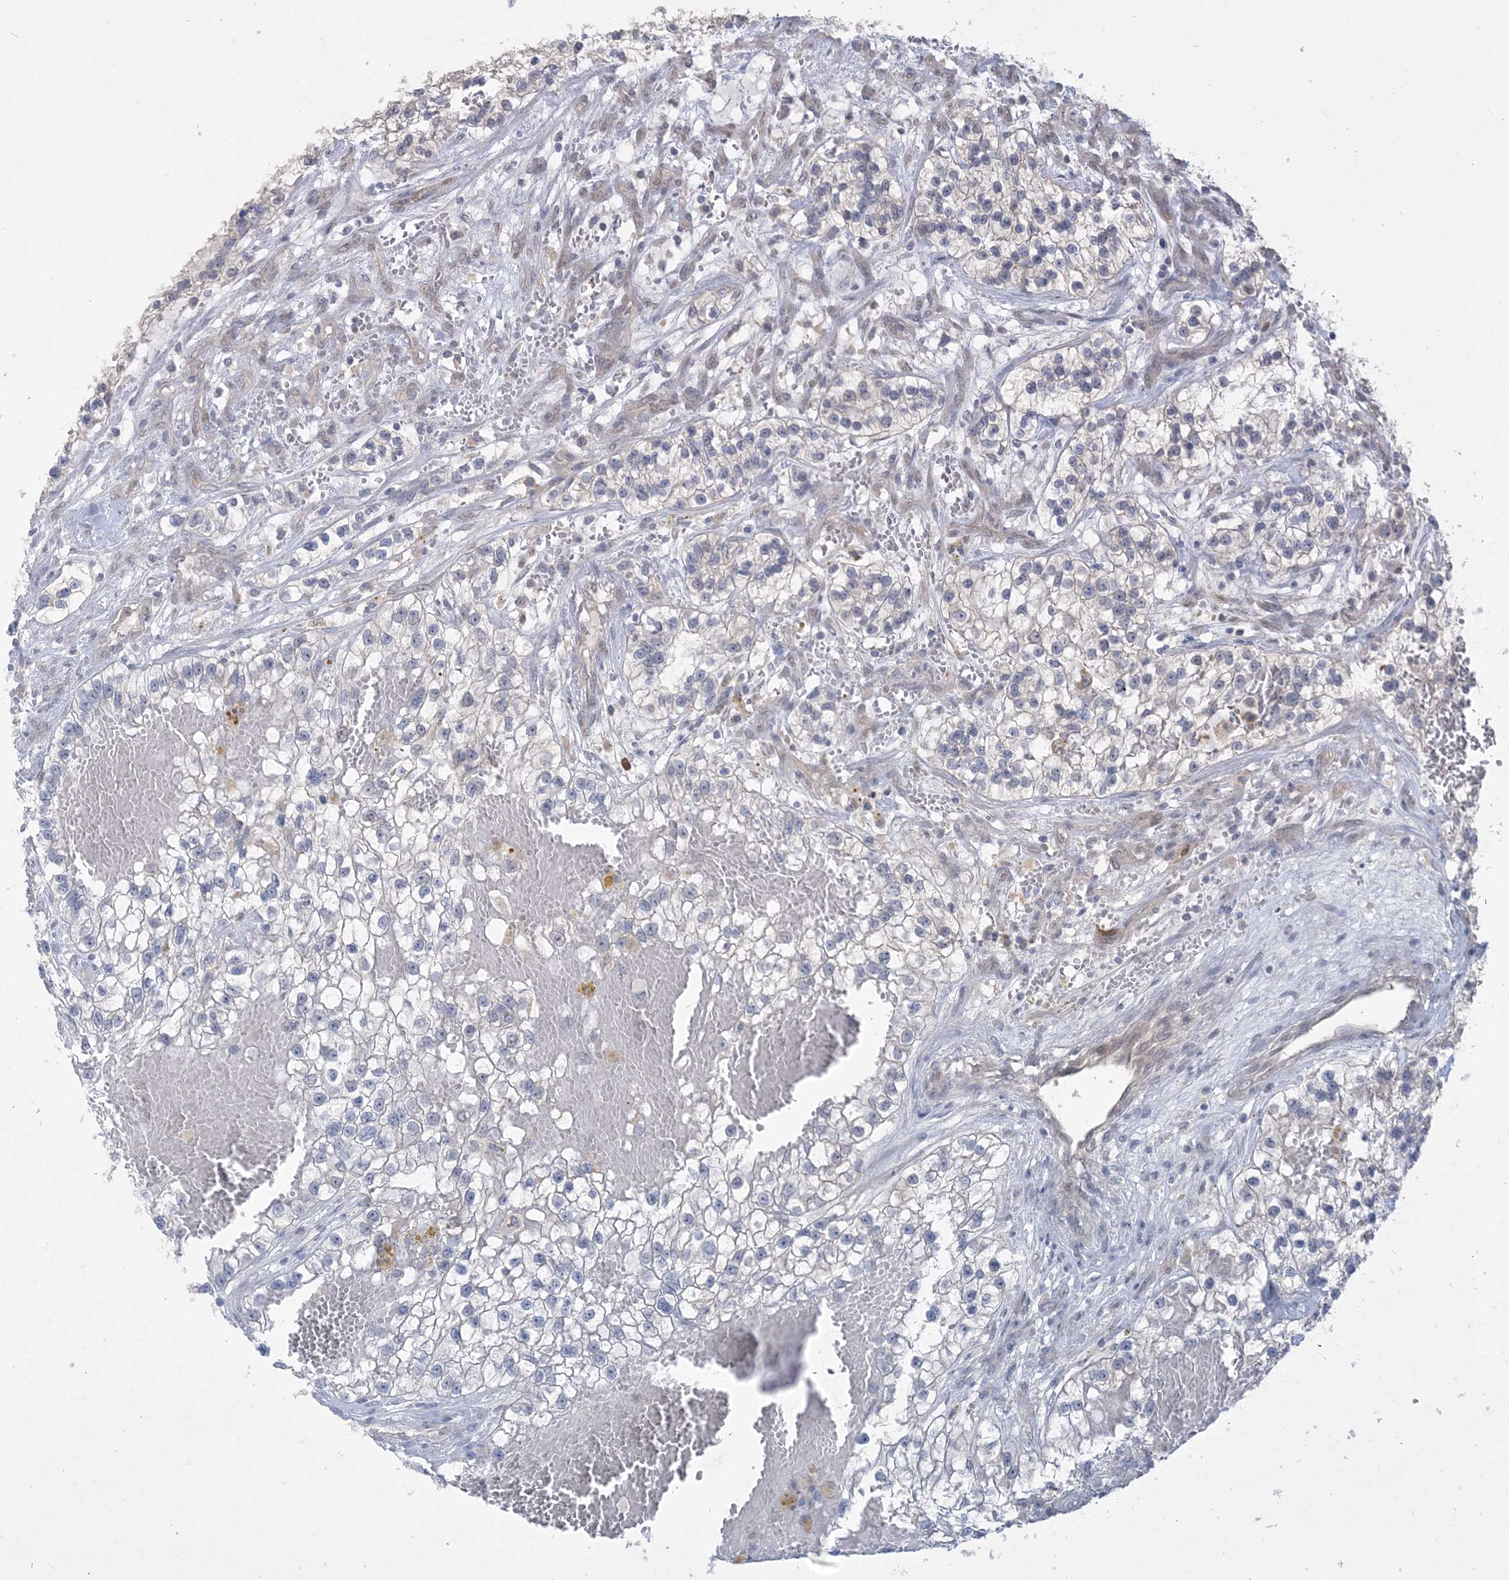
{"staining": {"intensity": "negative", "quantity": "none", "location": "none"}, "tissue": "renal cancer", "cell_type": "Tumor cells", "image_type": "cancer", "snomed": [{"axis": "morphology", "description": "Adenocarcinoma, NOS"}, {"axis": "topography", "description": "Kidney"}], "caption": "DAB (3,3'-diaminobenzidine) immunohistochemical staining of human renal cancer (adenocarcinoma) exhibits no significant positivity in tumor cells.", "gene": "HMGCS1", "patient": {"sex": "female", "age": 57}}